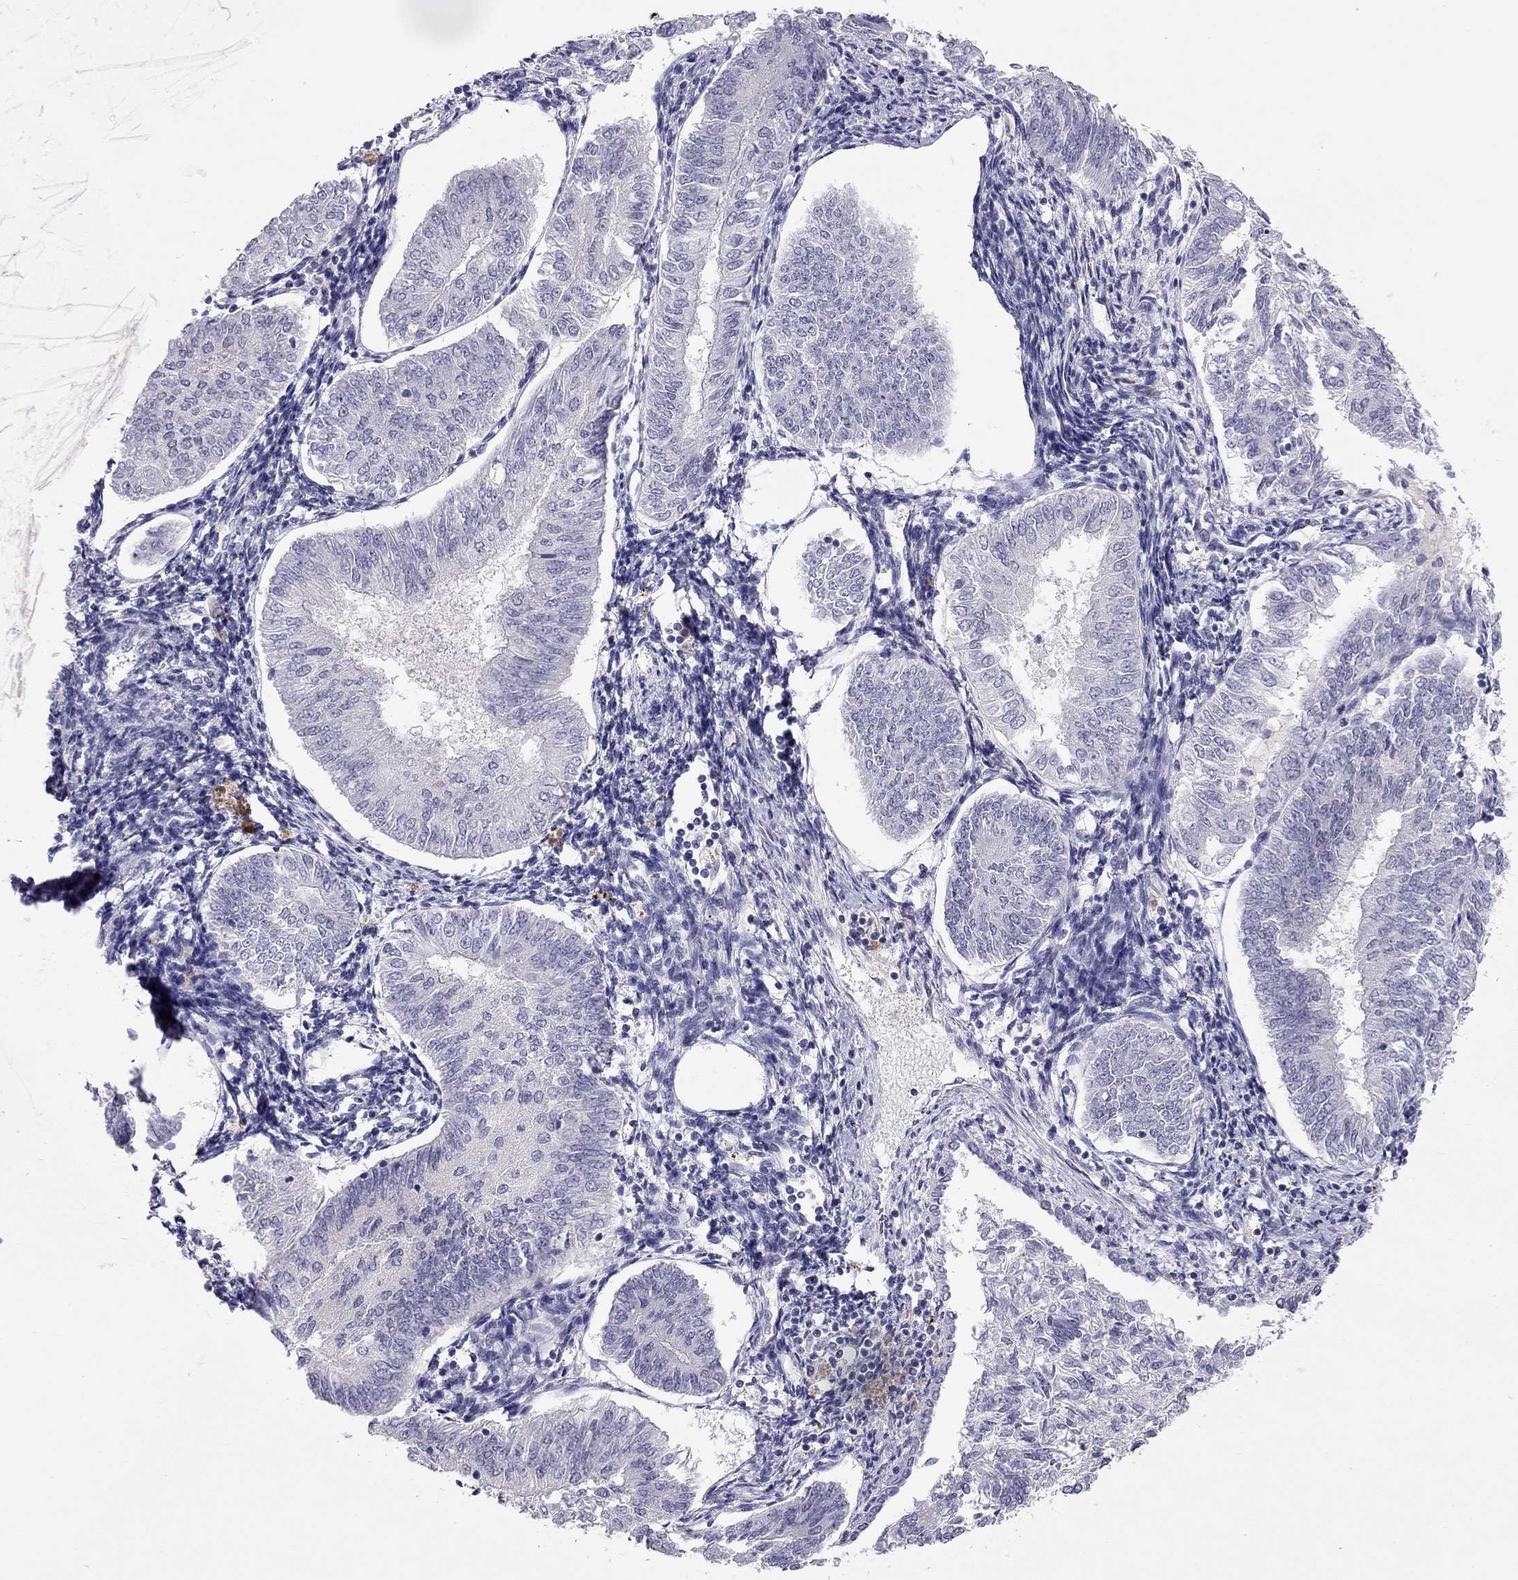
{"staining": {"intensity": "negative", "quantity": "none", "location": "none"}, "tissue": "endometrial cancer", "cell_type": "Tumor cells", "image_type": "cancer", "snomed": [{"axis": "morphology", "description": "Adenocarcinoma, NOS"}, {"axis": "topography", "description": "Endometrium"}], "caption": "DAB (3,3'-diaminobenzidine) immunohistochemical staining of human endometrial cancer (adenocarcinoma) reveals no significant expression in tumor cells.", "gene": "ADORA2A", "patient": {"sex": "female", "age": 58}}